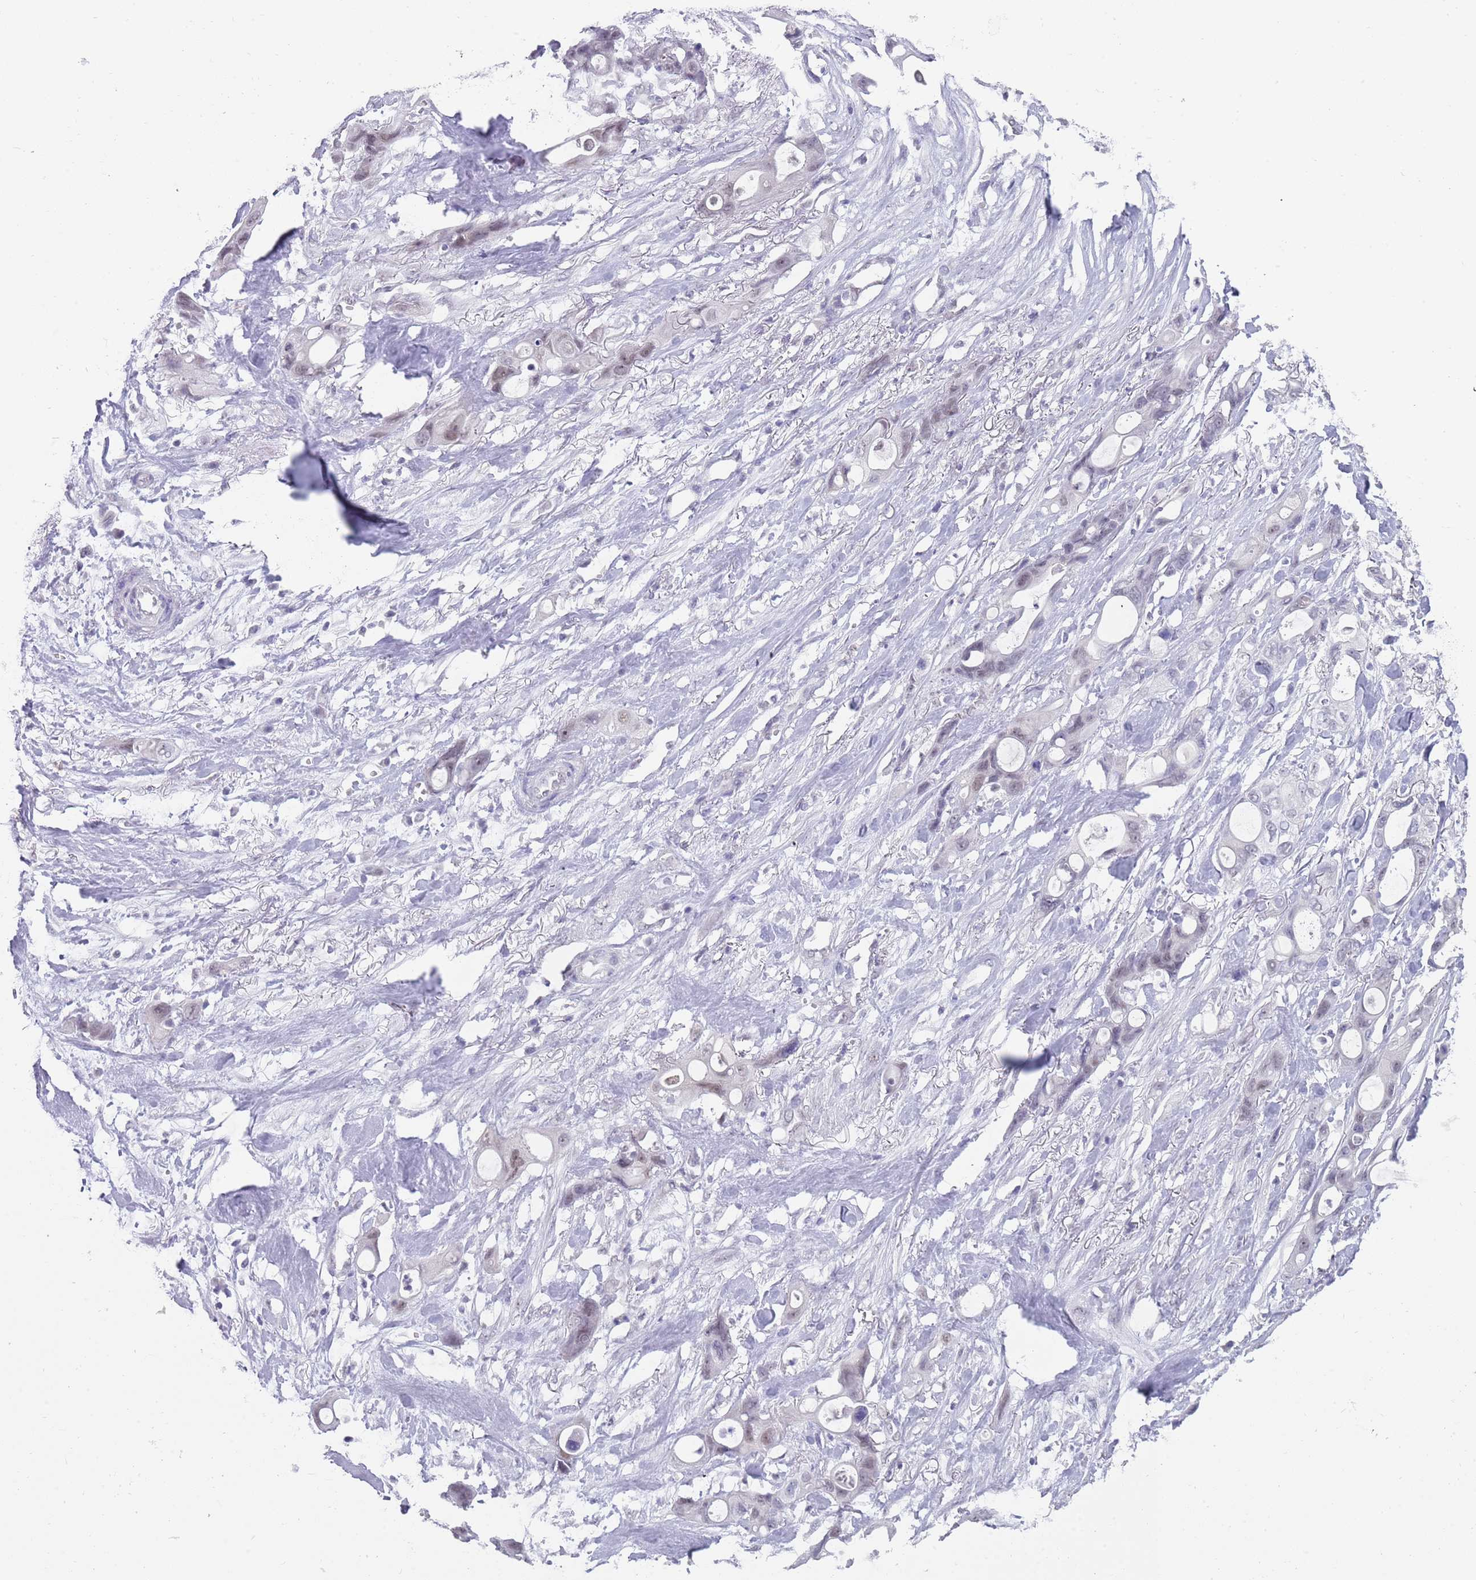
{"staining": {"intensity": "weak", "quantity": "<25%", "location": "nuclear"}, "tissue": "ovarian cancer", "cell_type": "Tumor cells", "image_type": "cancer", "snomed": [{"axis": "morphology", "description": "Cystadenocarcinoma, mucinous, NOS"}, {"axis": "topography", "description": "Ovary"}], "caption": "Tumor cells show no significant protein expression in mucinous cystadenocarcinoma (ovarian).", "gene": "SEPHS2", "patient": {"sex": "female", "age": 70}}